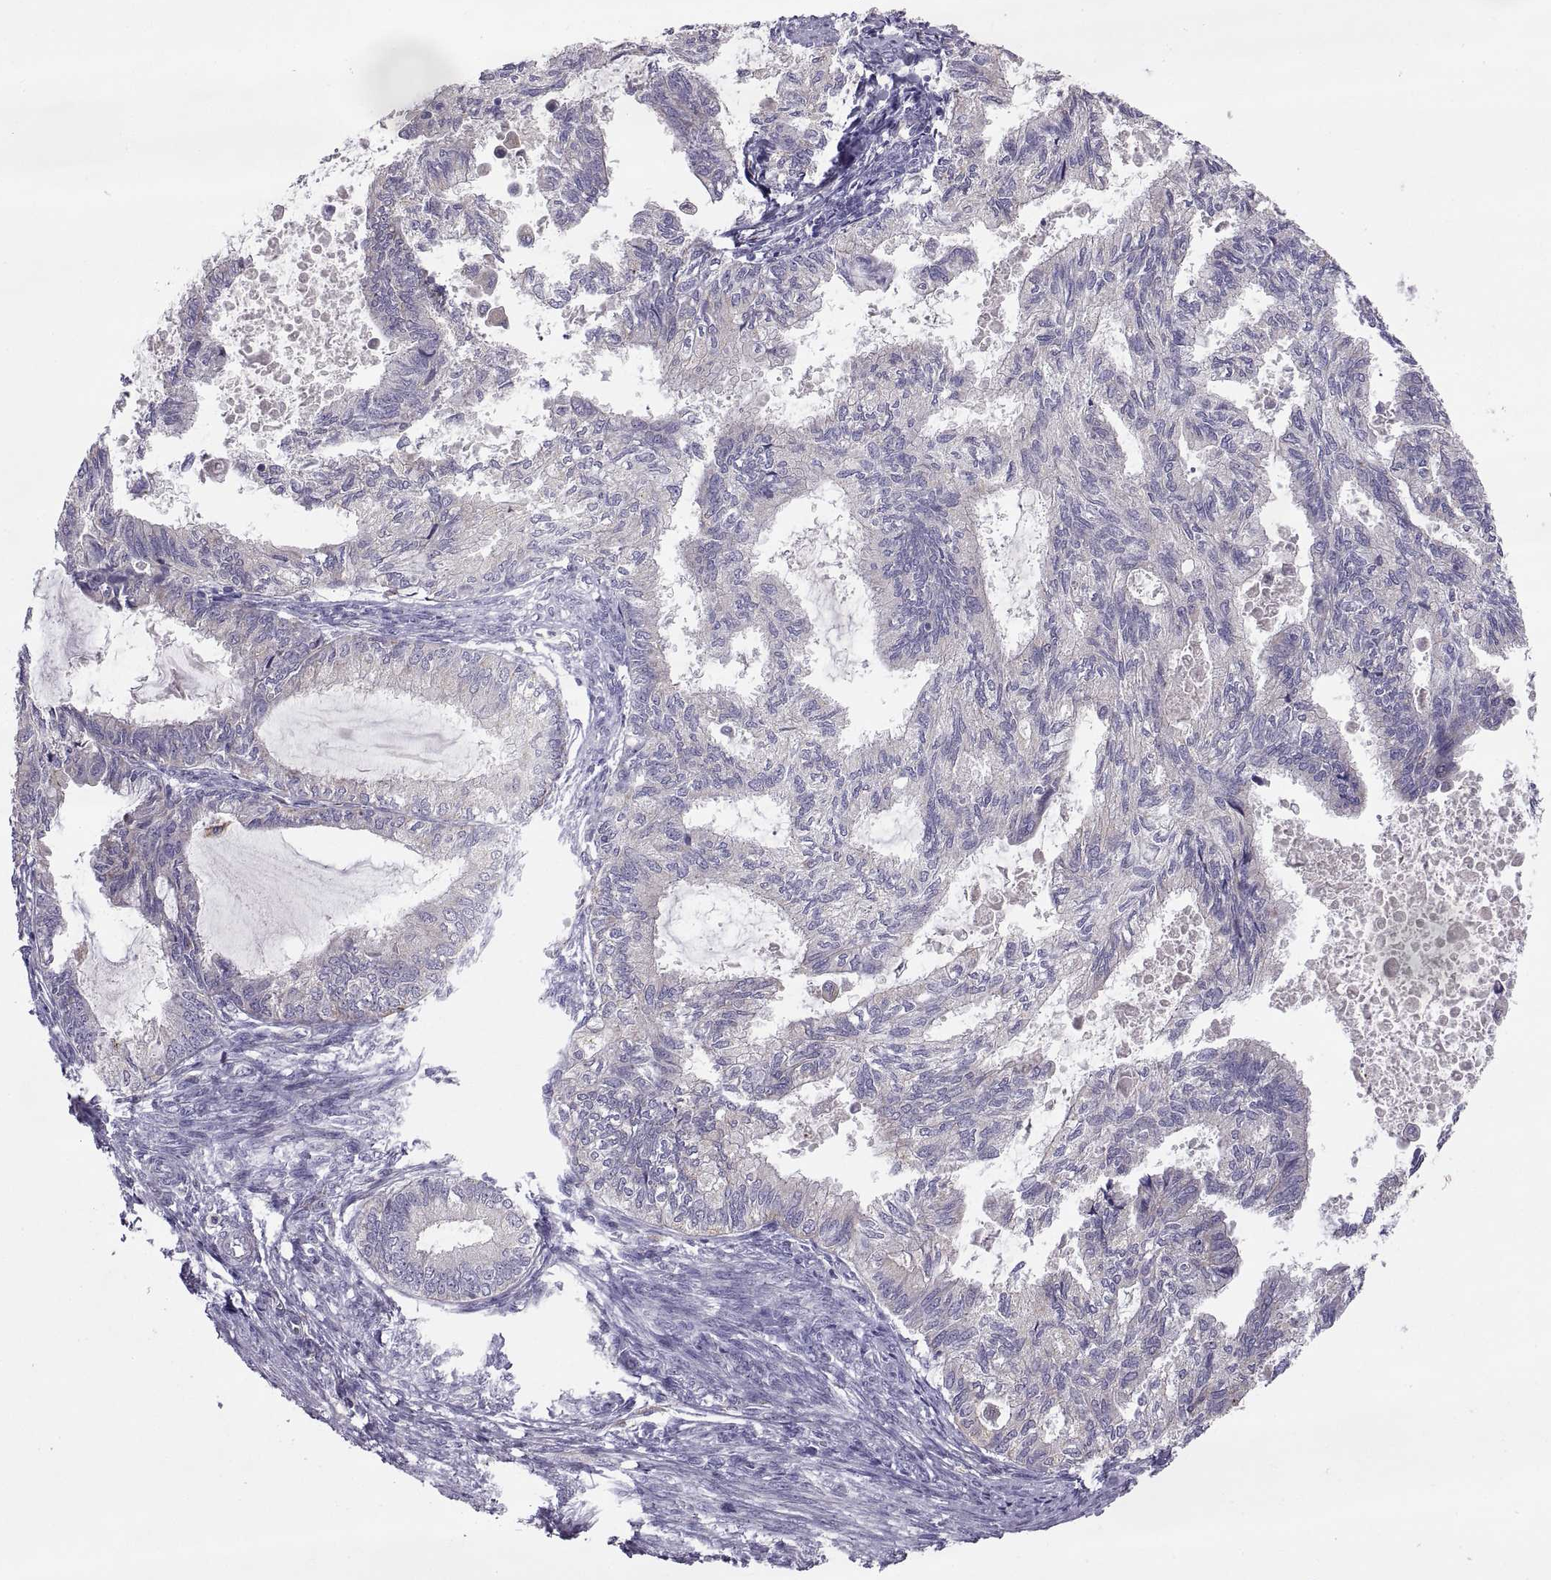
{"staining": {"intensity": "negative", "quantity": "none", "location": "none"}, "tissue": "endometrial cancer", "cell_type": "Tumor cells", "image_type": "cancer", "snomed": [{"axis": "morphology", "description": "Adenocarcinoma, NOS"}, {"axis": "topography", "description": "Endometrium"}], "caption": "This is an IHC image of human endometrial cancer. There is no expression in tumor cells.", "gene": "ARSL", "patient": {"sex": "female", "age": 86}}